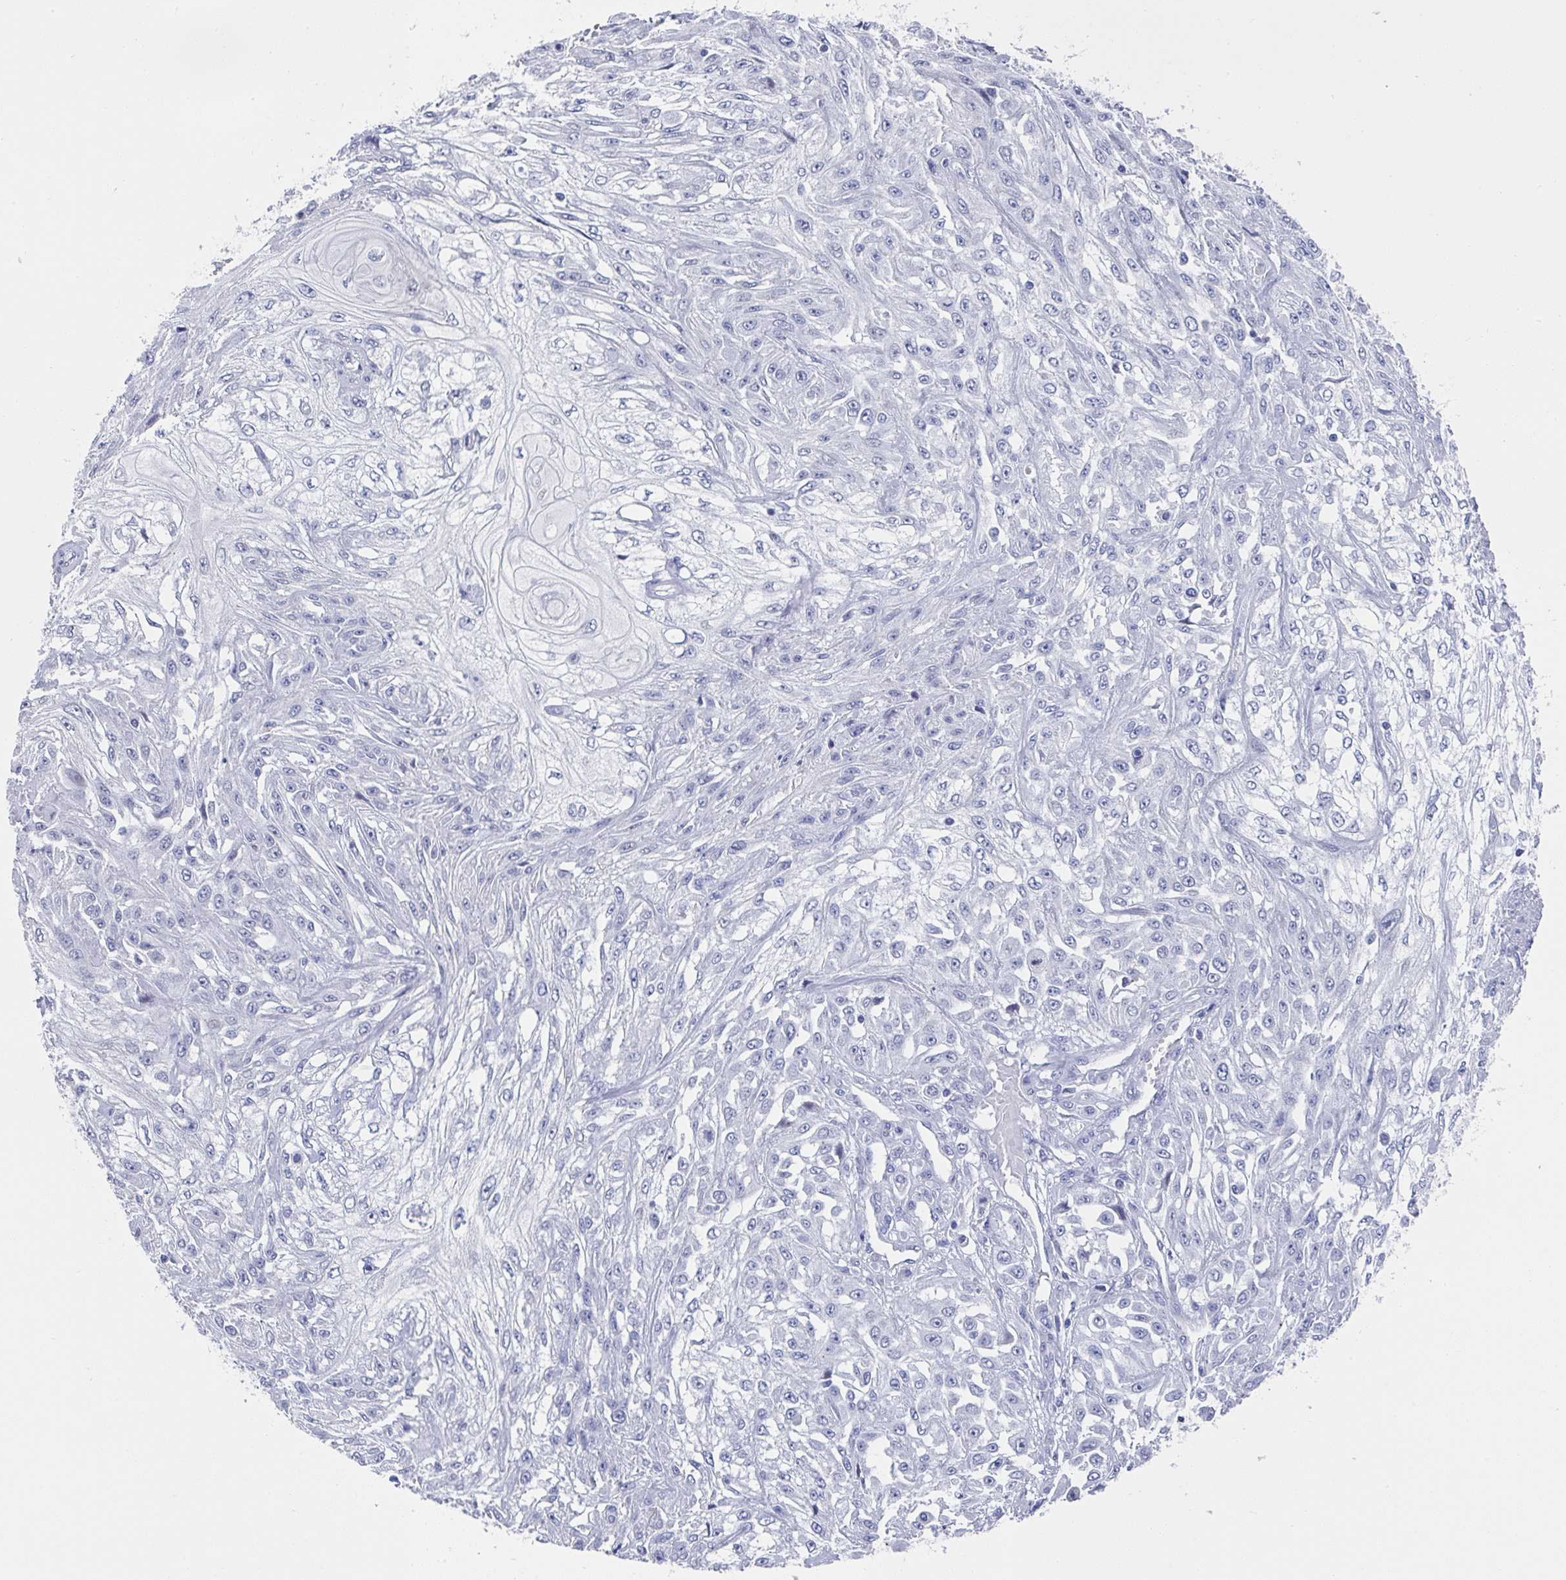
{"staining": {"intensity": "negative", "quantity": "none", "location": "none"}, "tissue": "skin cancer", "cell_type": "Tumor cells", "image_type": "cancer", "snomed": [{"axis": "morphology", "description": "Squamous cell carcinoma, NOS"}, {"axis": "morphology", "description": "Squamous cell carcinoma, metastatic, NOS"}, {"axis": "topography", "description": "Skin"}, {"axis": "topography", "description": "Lymph node"}], "caption": "Immunohistochemistry of human skin cancer (squamous cell carcinoma) exhibits no positivity in tumor cells.", "gene": "TNFRSF8", "patient": {"sex": "male", "age": 75}}